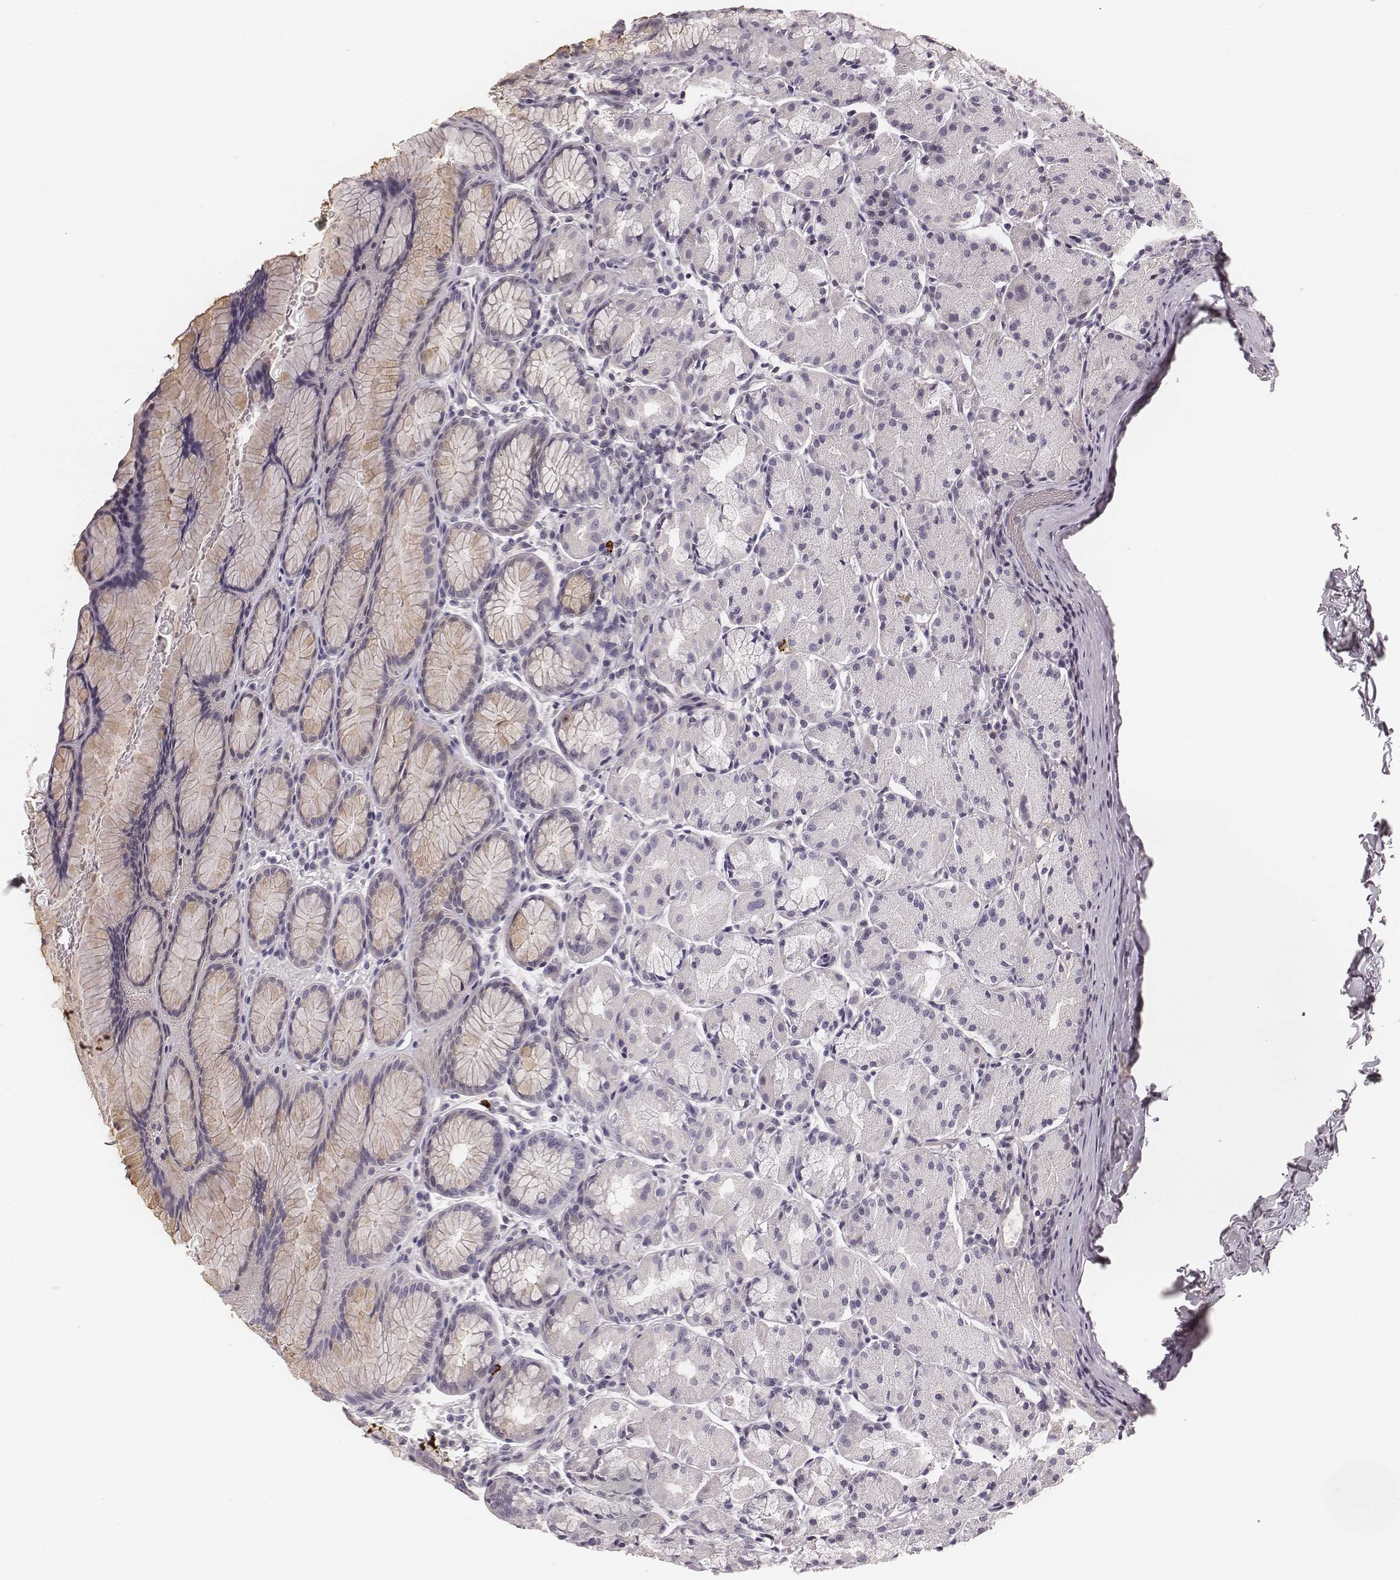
{"staining": {"intensity": "weak", "quantity": "25%-75%", "location": "cytoplasmic/membranous"}, "tissue": "stomach", "cell_type": "Glandular cells", "image_type": "normal", "snomed": [{"axis": "morphology", "description": "Normal tissue, NOS"}, {"axis": "topography", "description": "Stomach, upper"}], "caption": "About 25%-75% of glandular cells in unremarkable human stomach display weak cytoplasmic/membranous protein positivity as visualized by brown immunohistochemical staining.", "gene": "S100Z", "patient": {"sex": "male", "age": 47}}